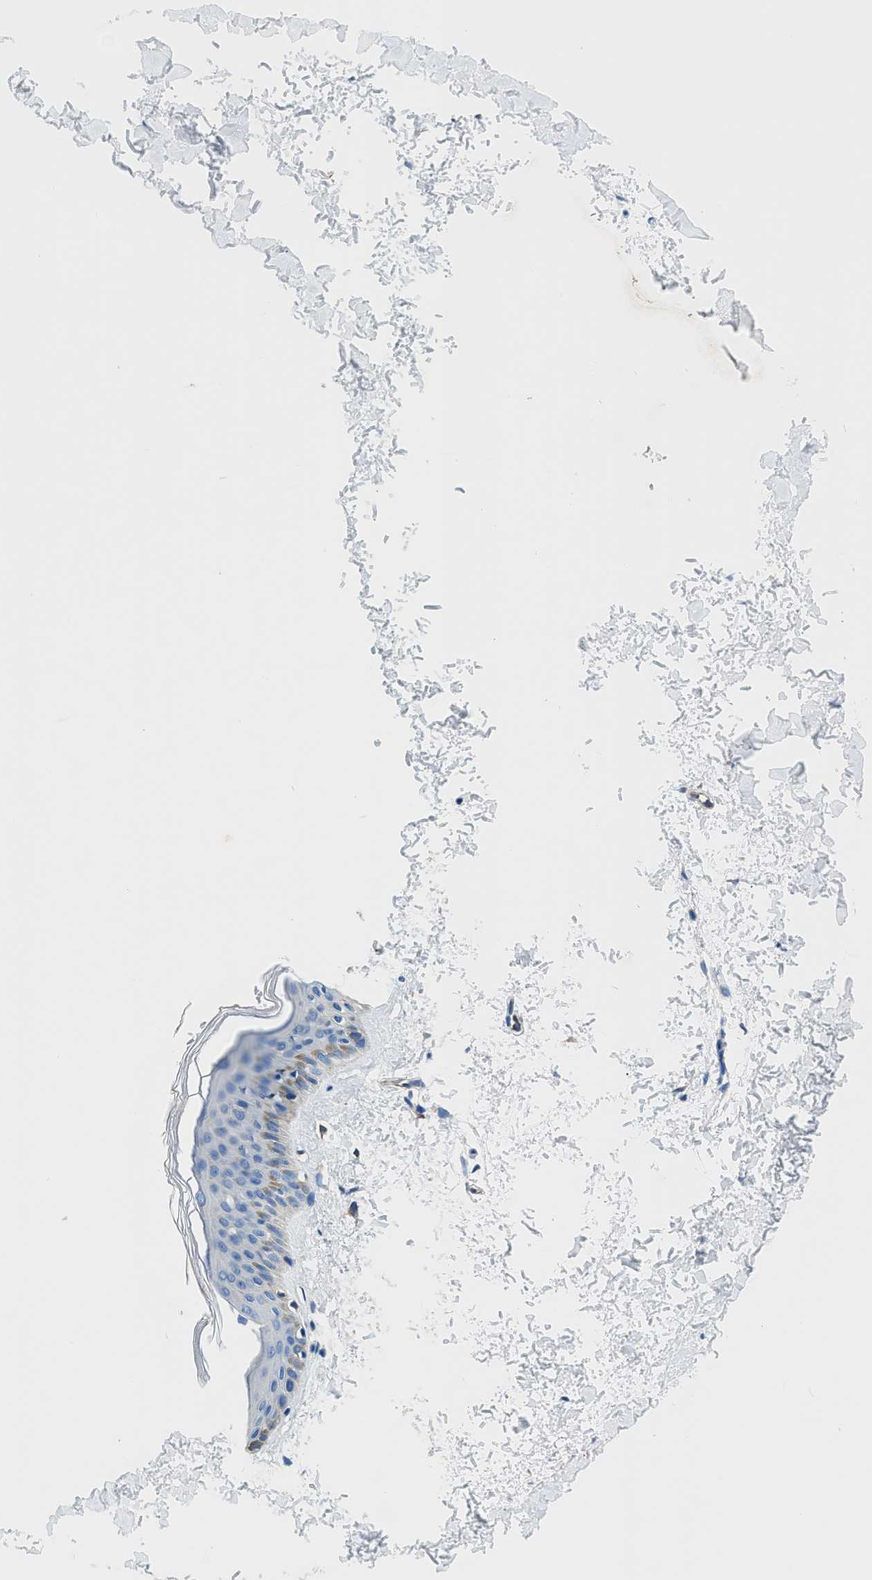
{"staining": {"intensity": "negative", "quantity": "none", "location": "none"}, "tissue": "skin", "cell_type": "Fibroblasts", "image_type": "normal", "snomed": [{"axis": "morphology", "description": "Normal tissue, NOS"}, {"axis": "topography", "description": "Skin"}], "caption": "IHC of normal human skin reveals no staining in fibroblasts. Nuclei are stained in blue.", "gene": "ITPR1", "patient": {"sex": "female", "age": 41}}